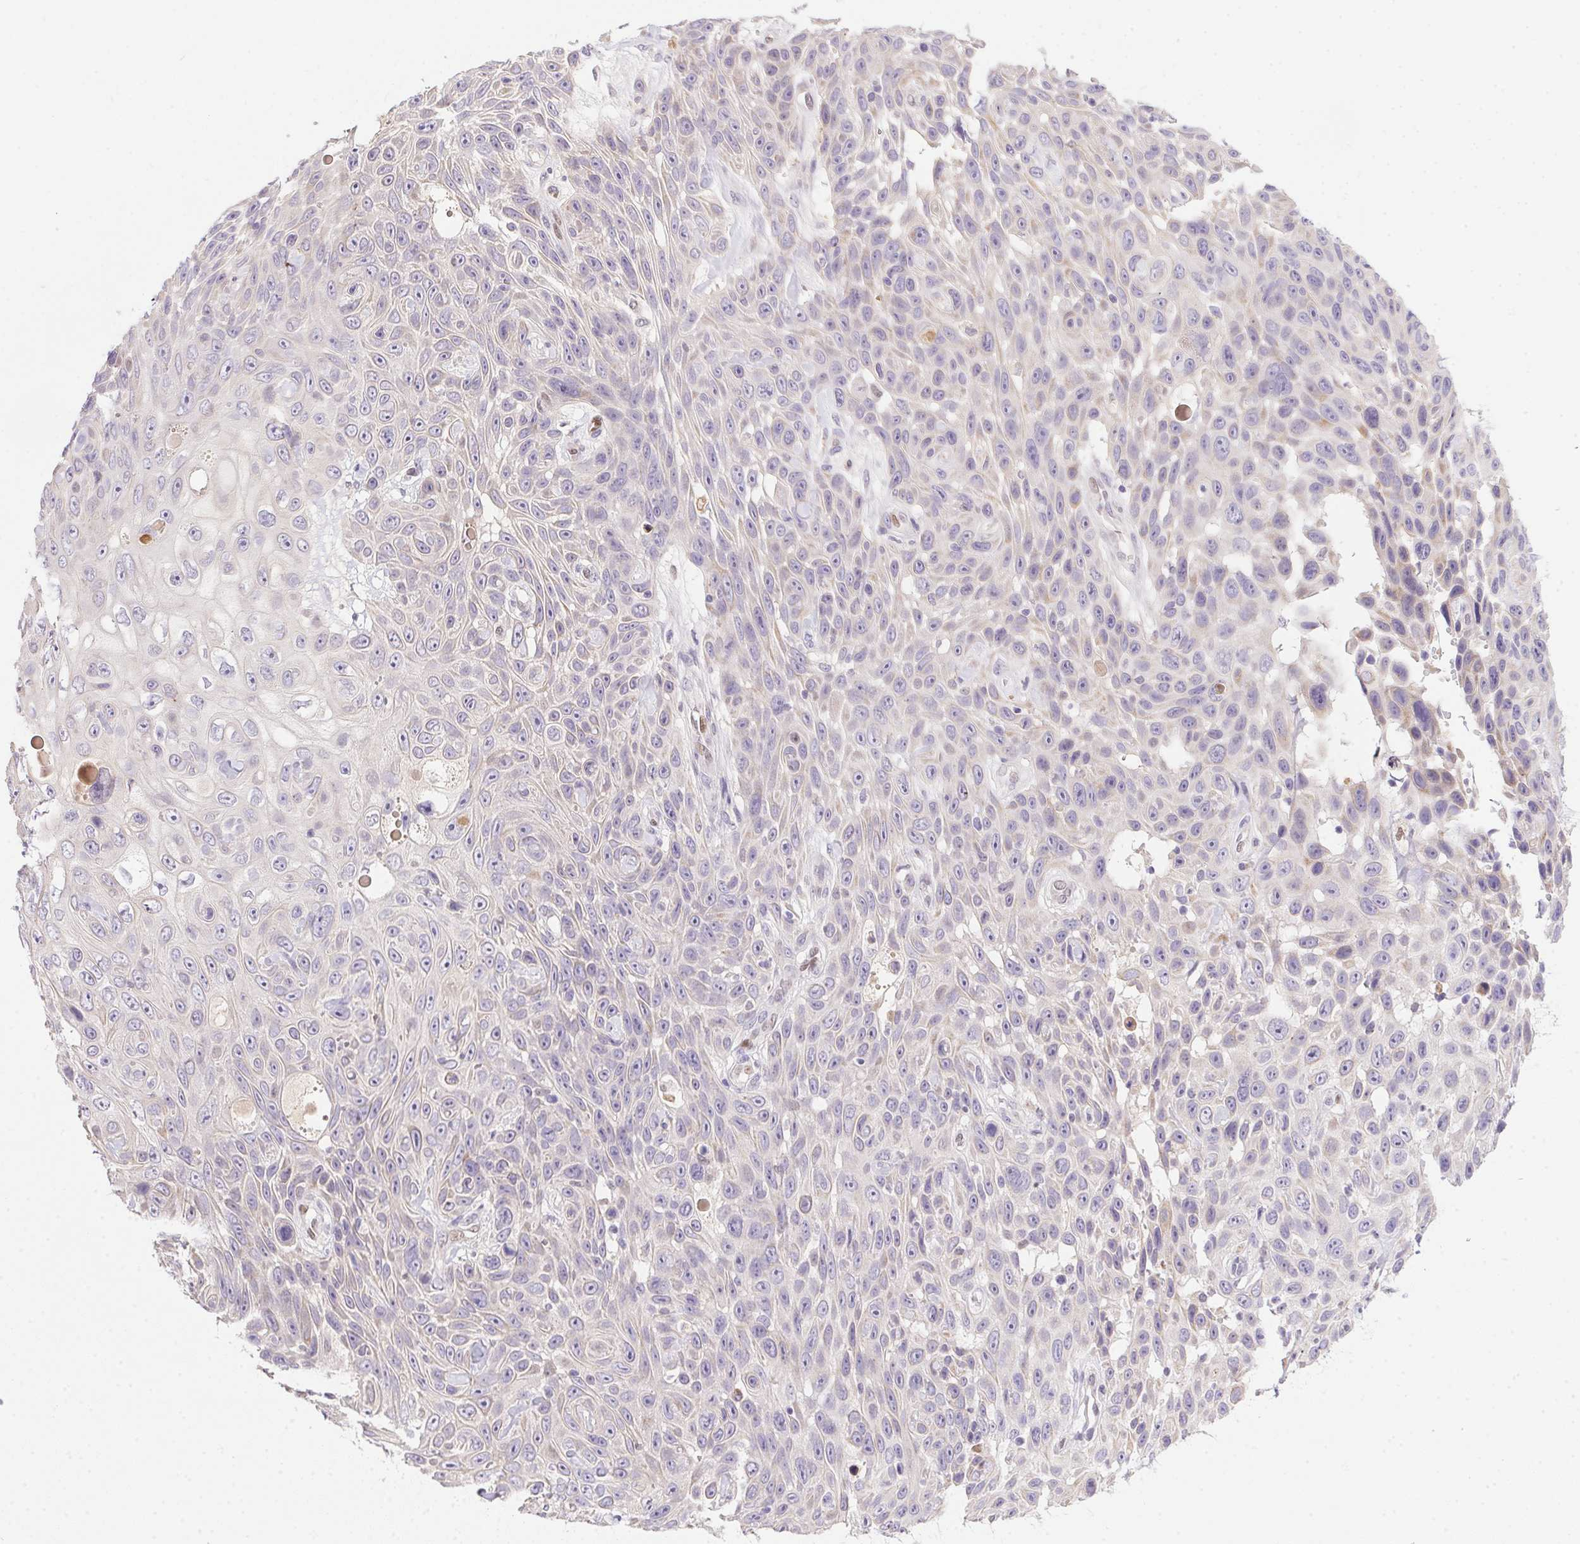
{"staining": {"intensity": "negative", "quantity": "none", "location": "none"}, "tissue": "skin cancer", "cell_type": "Tumor cells", "image_type": "cancer", "snomed": [{"axis": "morphology", "description": "Squamous cell carcinoma, NOS"}, {"axis": "topography", "description": "Skin"}], "caption": "Immunohistochemistry image of skin cancer (squamous cell carcinoma) stained for a protein (brown), which reveals no expression in tumor cells. (DAB IHC, high magnification).", "gene": "SP9", "patient": {"sex": "male", "age": 82}}